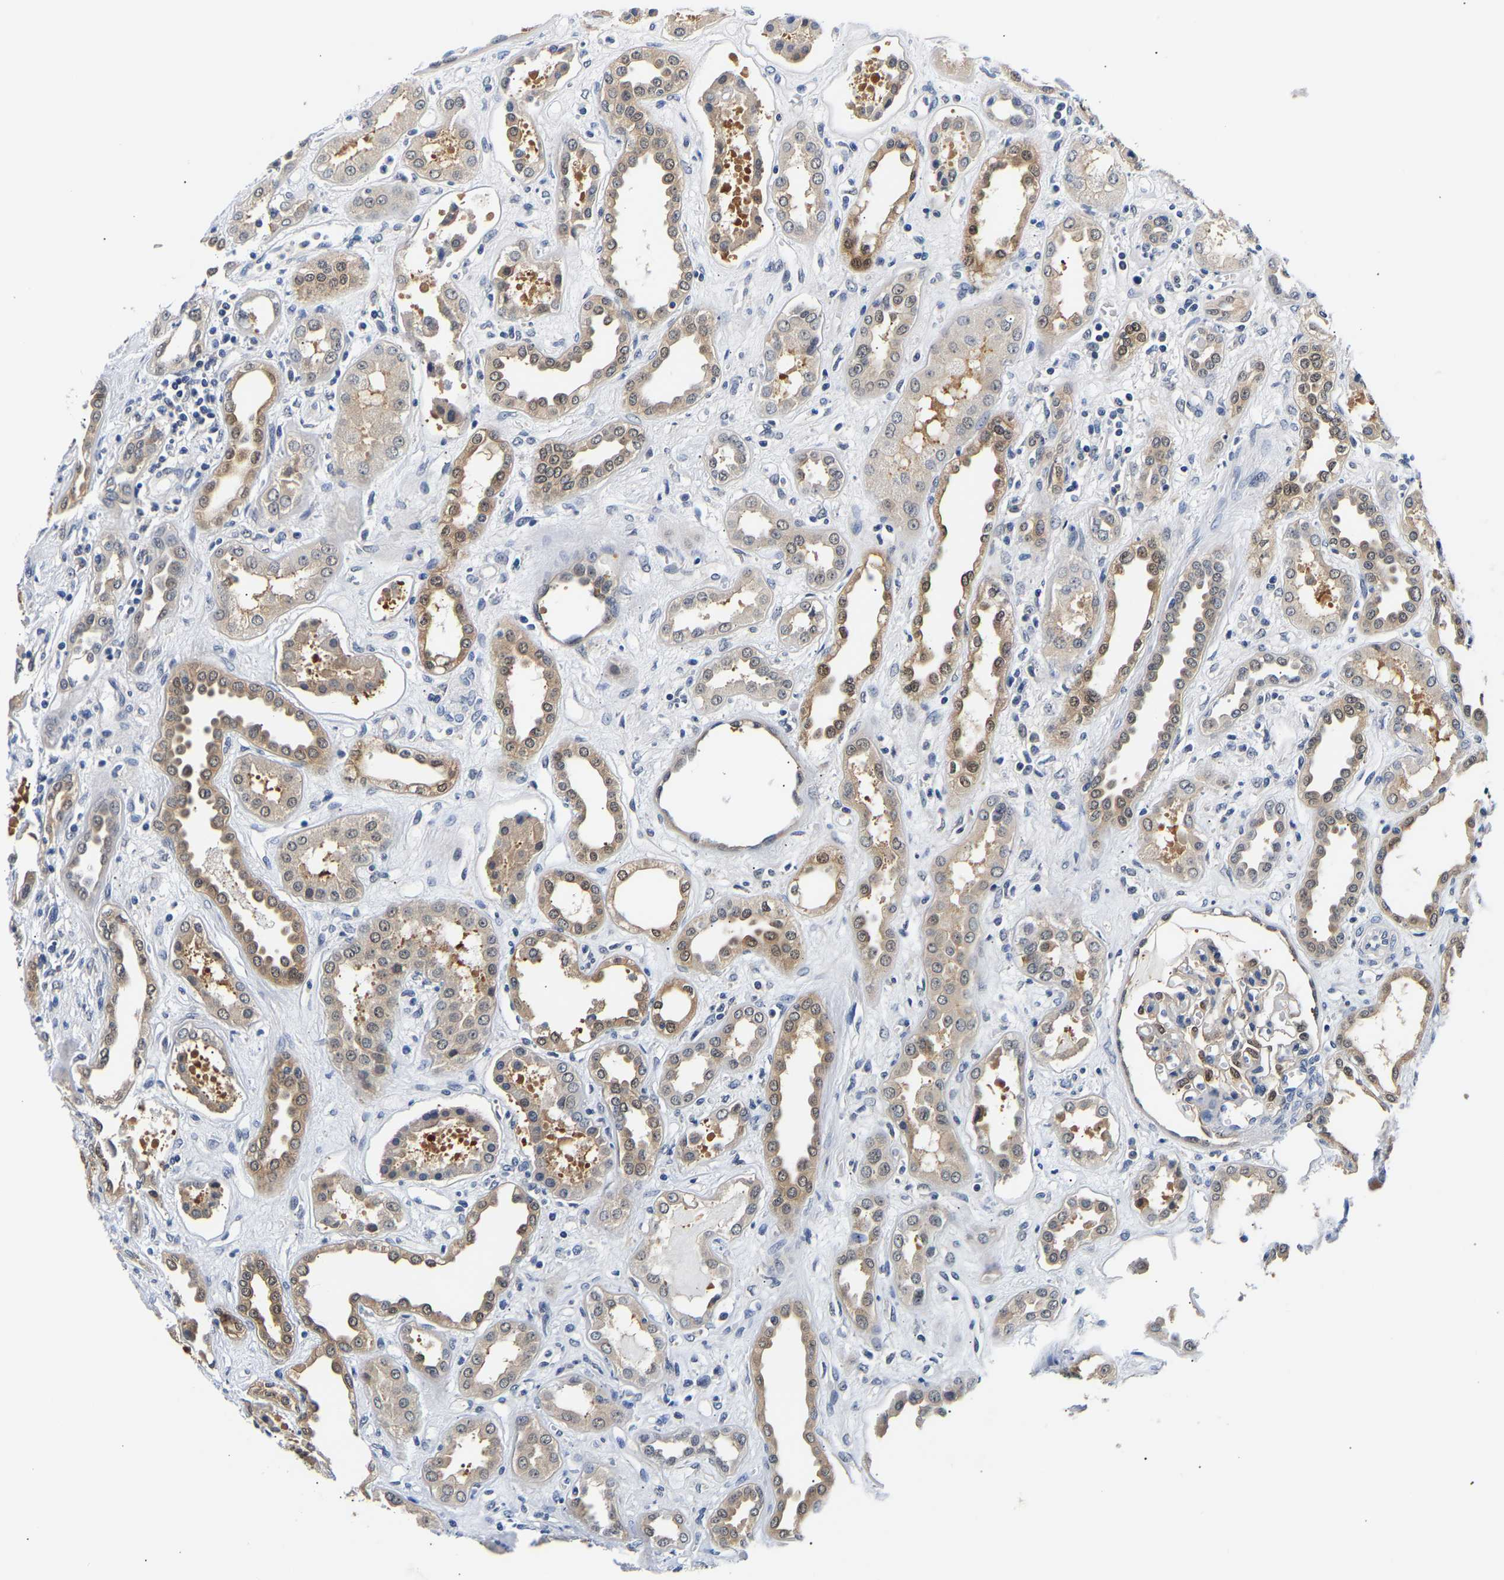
{"staining": {"intensity": "moderate", "quantity": "<25%", "location": "nuclear"}, "tissue": "kidney", "cell_type": "Cells in glomeruli", "image_type": "normal", "snomed": [{"axis": "morphology", "description": "Normal tissue, NOS"}, {"axis": "topography", "description": "Kidney"}], "caption": "Kidney stained with immunohistochemistry reveals moderate nuclear expression in about <25% of cells in glomeruli.", "gene": "UCHL3", "patient": {"sex": "male", "age": 59}}